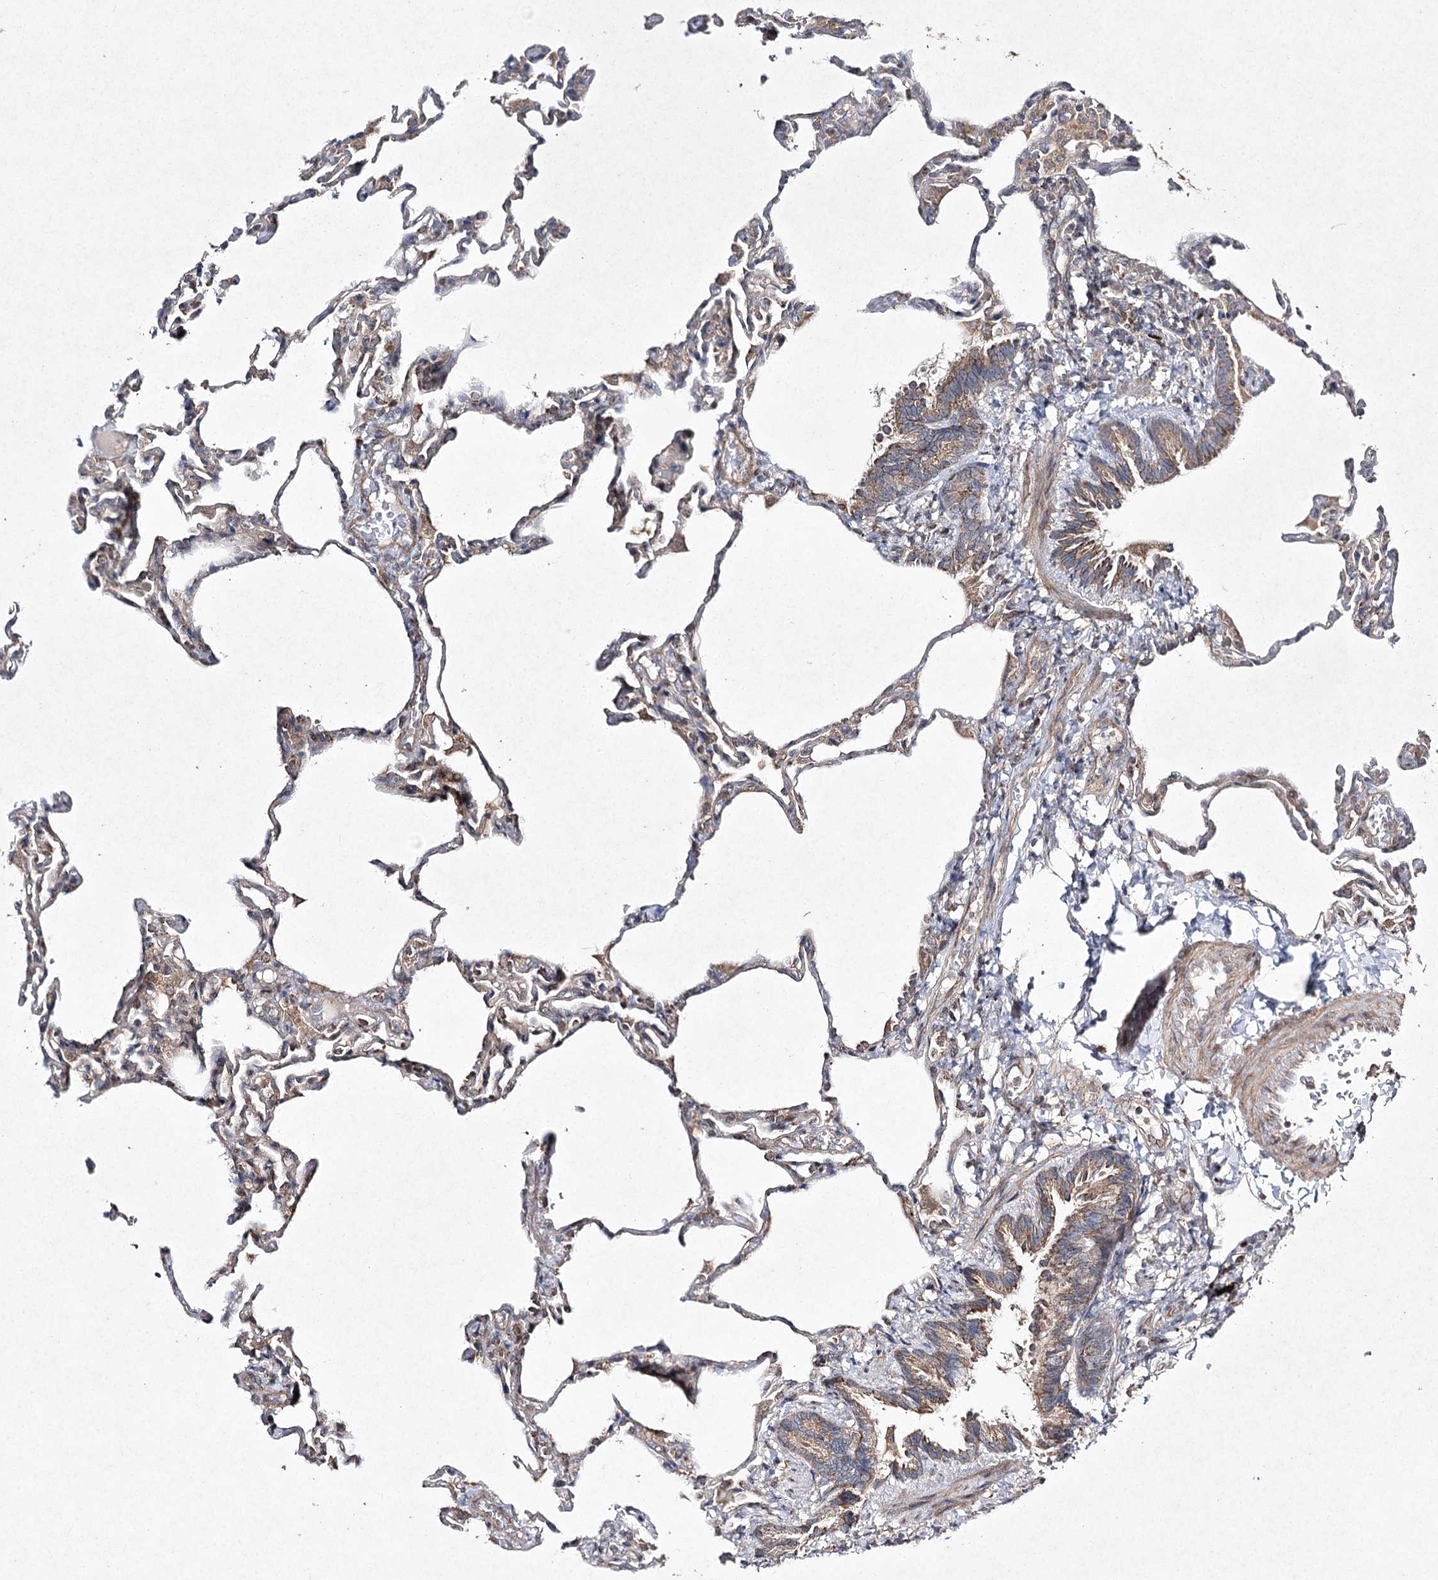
{"staining": {"intensity": "moderate", "quantity": "<25%", "location": "cytoplasmic/membranous"}, "tissue": "lung", "cell_type": "Alveolar cells", "image_type": "normal", "snomed": [{"axis": "morphology", "description": "Normal tissue, NOS"}, {"axis": "topography", "description": "Lung"}], "caption": "This is a histology image of IHC staining of benign lung, which shows moderate staining in the cytoplasmic/membranous of alveolar cells.", "gene": "FANCL", "patient": {"sex": "male", "age": 20}}